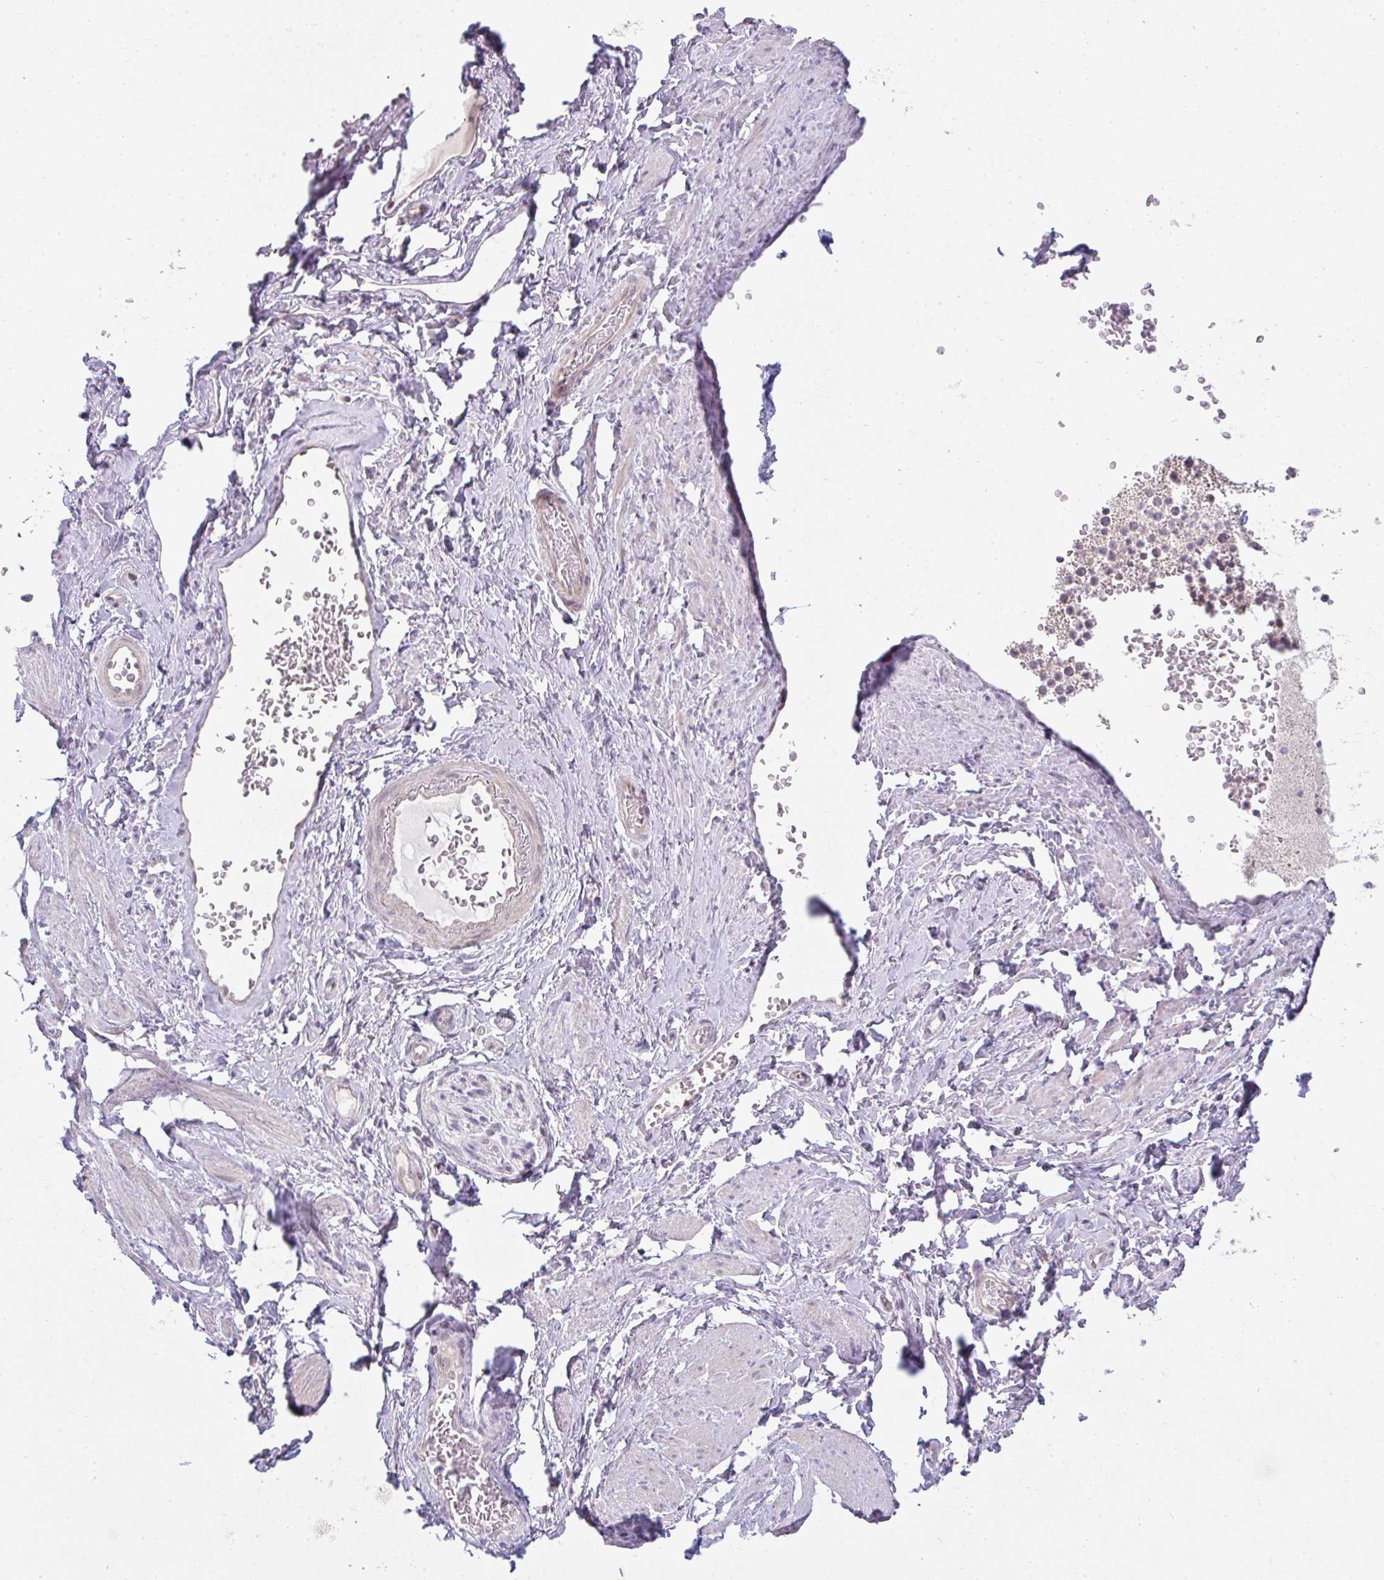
{"staining": {"intensity": "negative", "quantity": "none", "location": "none"}, "tissue": "adipose tissue", "cell_type": "Adipocytes", "image_type": "normal", "snomed": [{"axis": "morphology", "description": "Normal tissue, NOS"}, {"axis": "topography", "description": "Vagina"}, {"axis": "topography", "description": "Peripheral nerve tissue"}], "caption": "An immunohistochemistry (IHC) image of unremarkable adipose tissue is shown. There is no staining in adipocytes of adipose tissue.", "gene": "CSE1L", "patient": {"sex": "female", "age": 71}}